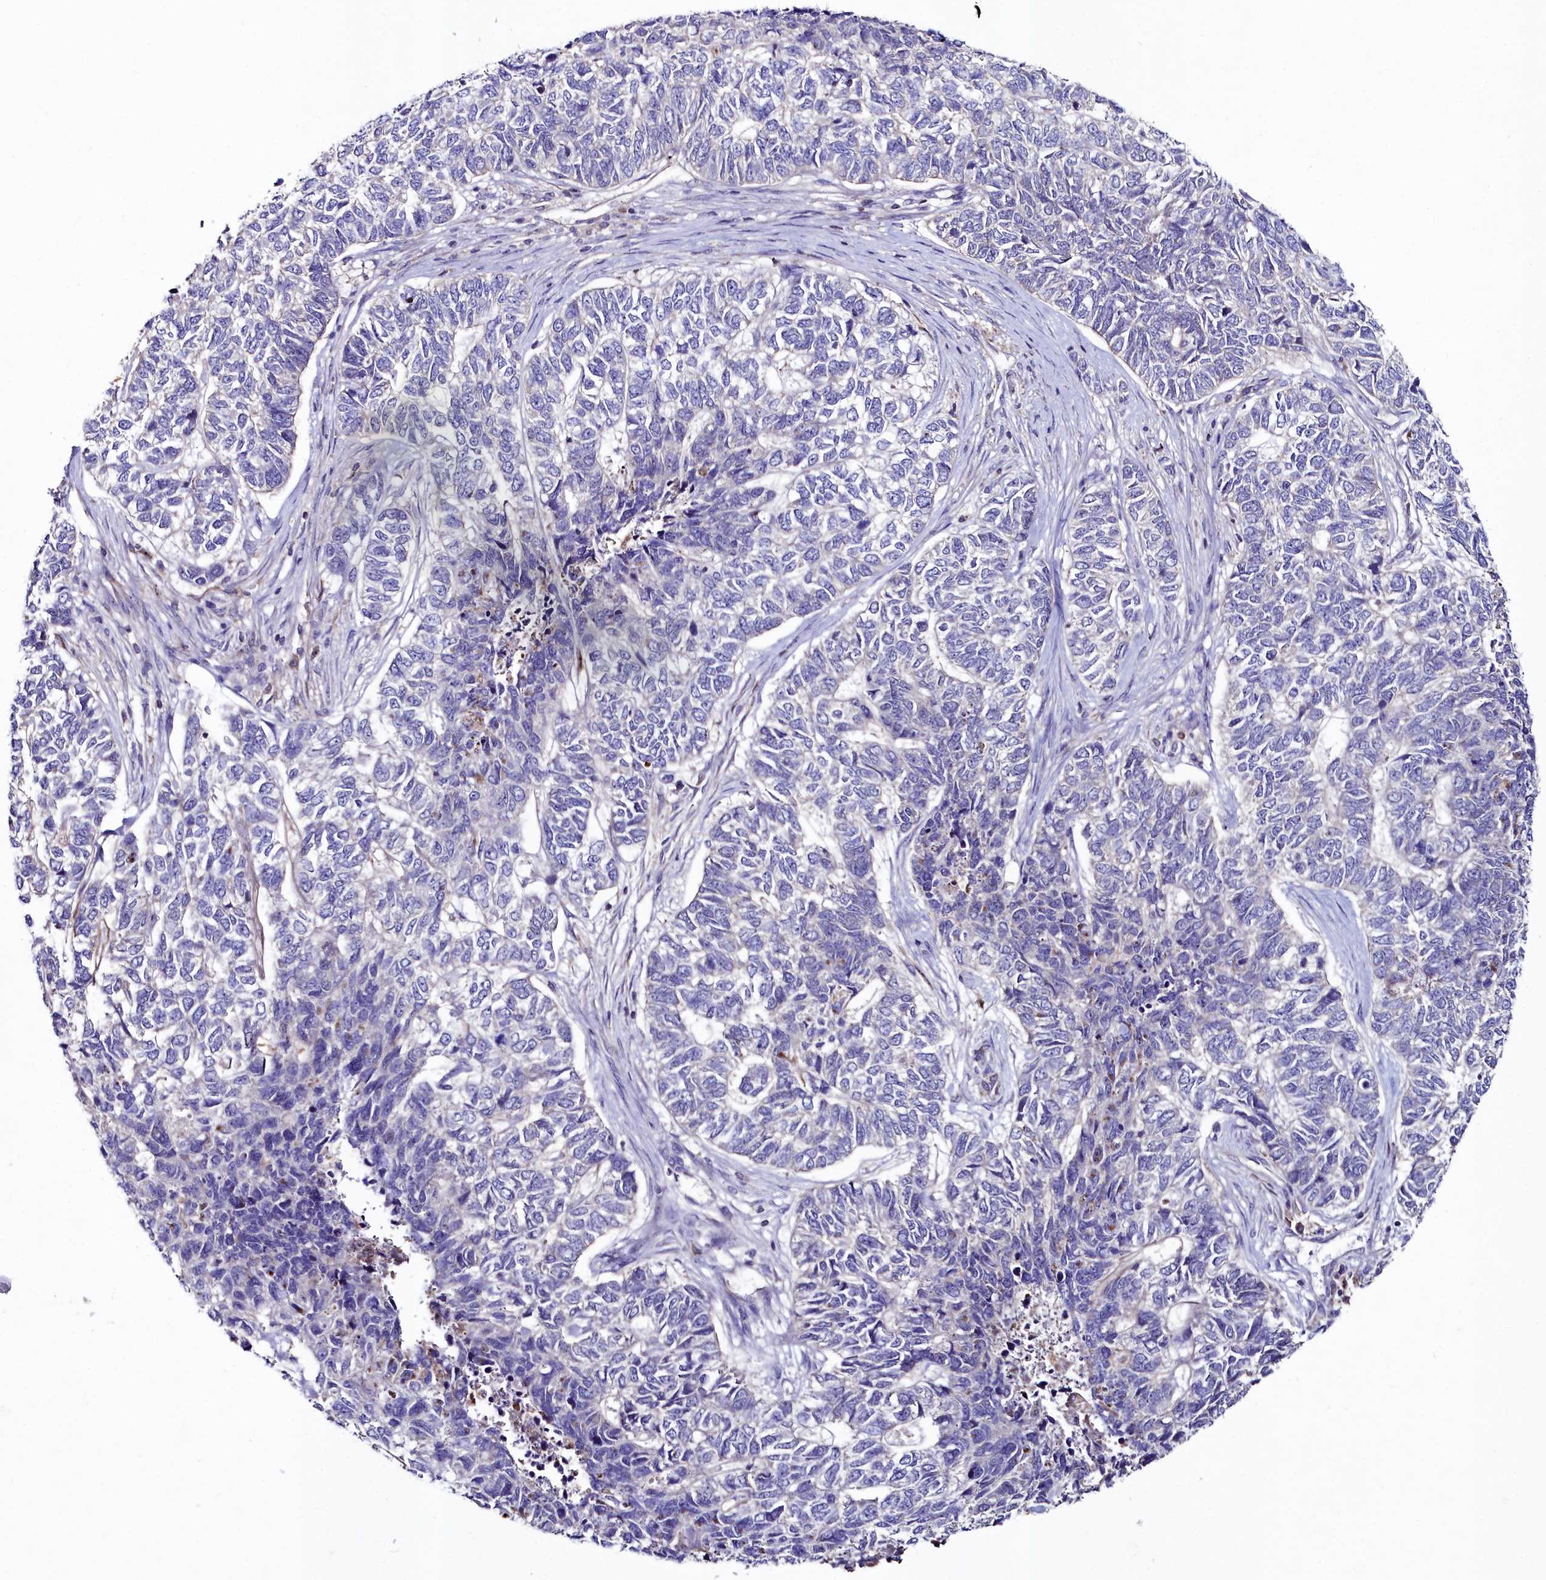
{"staining": {"intensity": "negative", "quantity": "none", "location": "none"}, "tissue": "skin cancer", "cell_type": "Tumor cells", "image_type": "cancer", "snomed": [{"axis": "morphology", "description": "Basal cell carcinoma"}, {"axis": "topography", "description": "Skin"}], "caption": "Skin basal cell carcinoma was stained to show a protein in brown. There is no significant expression in tumor cells.", "gene": "AMBRA1", "patient": {"sex": "female", "age": 65}}